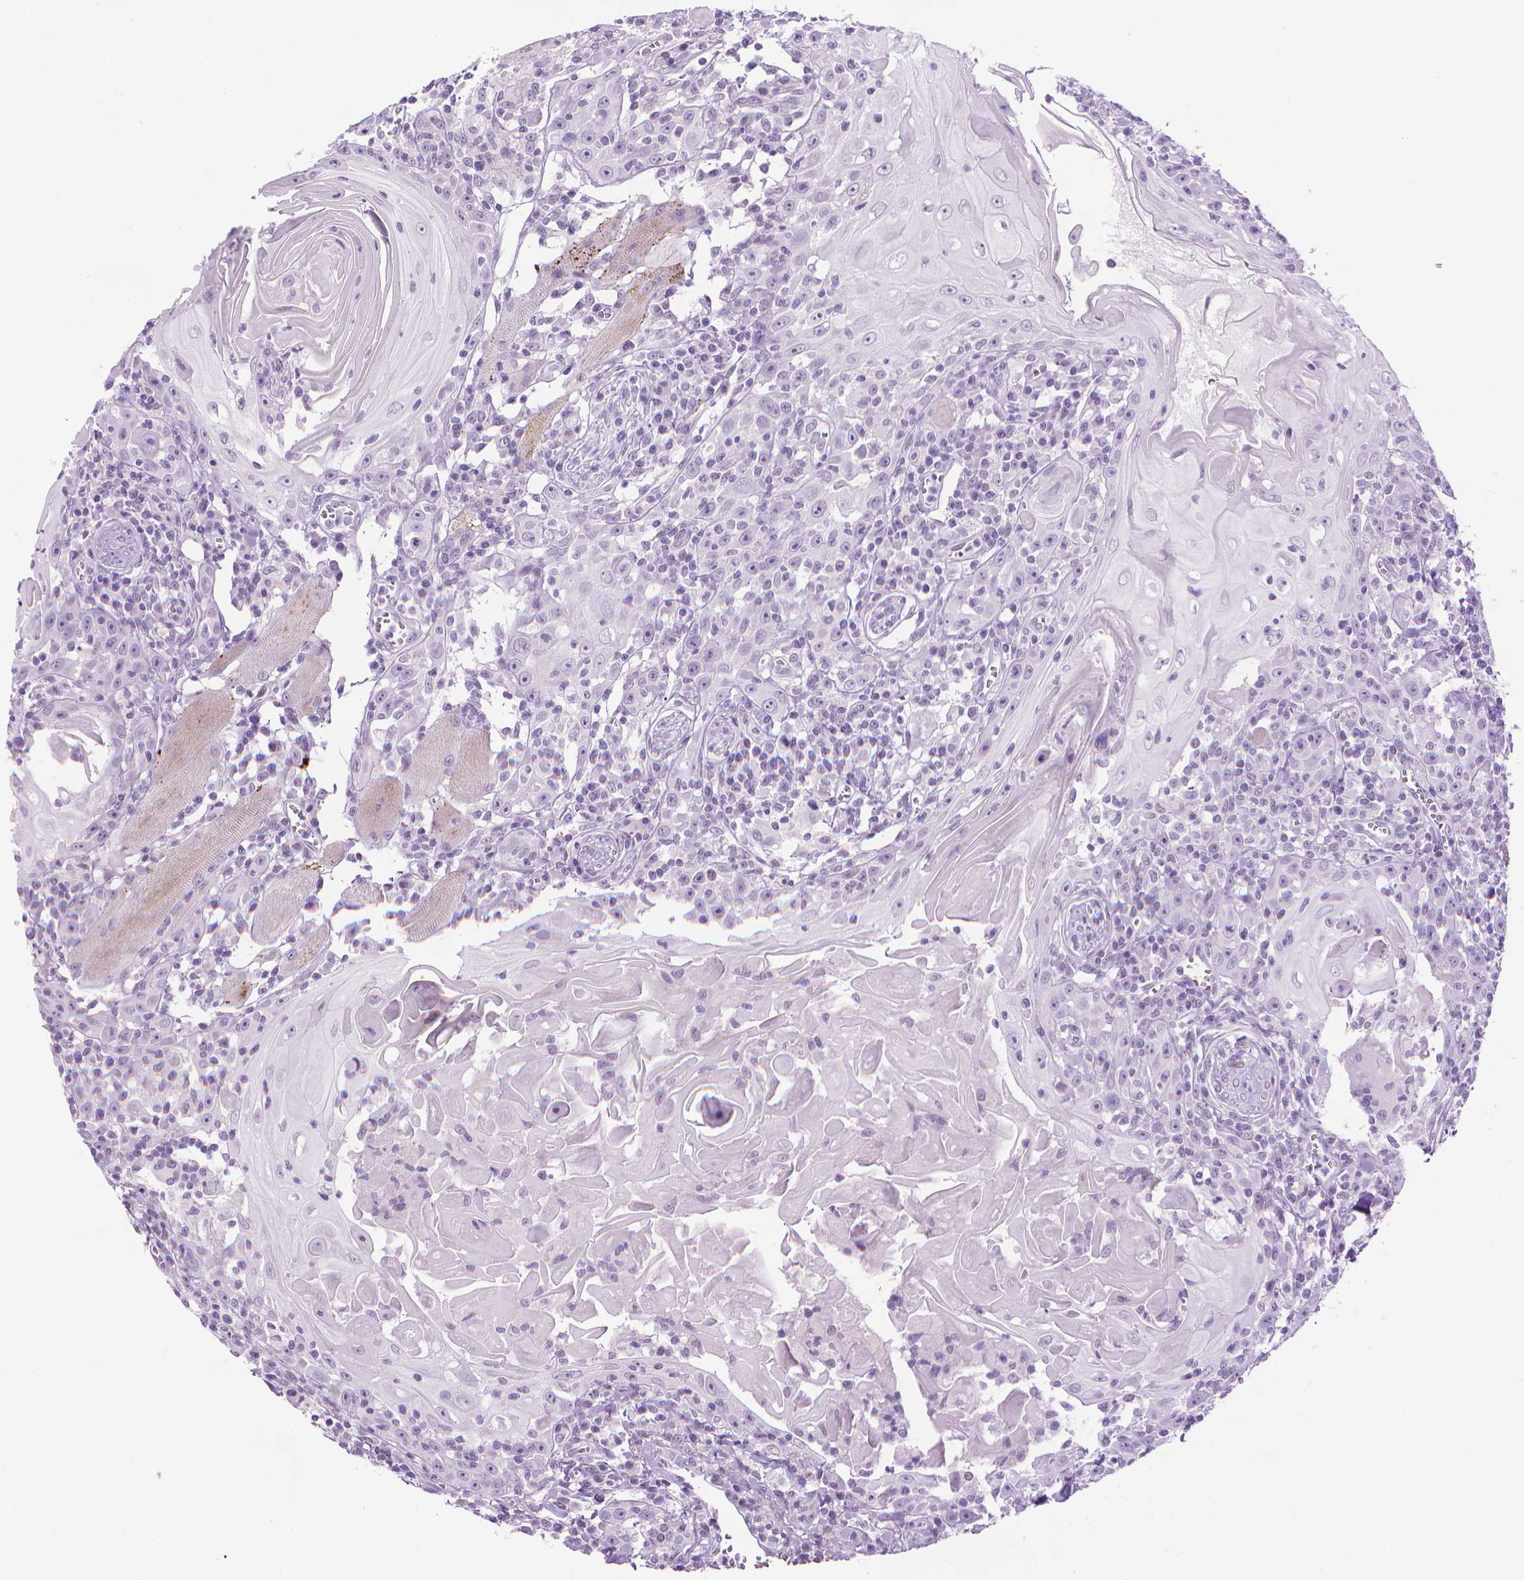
{"staining": {"intensity": "negative", "quantity": "none", "location": "none"}, "tissue": "head and neck cancer", "cell_type": "Tumor cells", "image_type": "cancer", "snomed": [{"axis": "morphology", "description": "Squamous cell carcinoma, NOS"}, {"axis": "topography", "description": "Head-Neck"}], "caption": "Immunohistochemical staining of human head and neck cancer (squamous cell carcinoma) demonstrates no significant expression in tumor cells.", "gene": "DNAI7", "patient": {"sex": "male", "age": 52}}